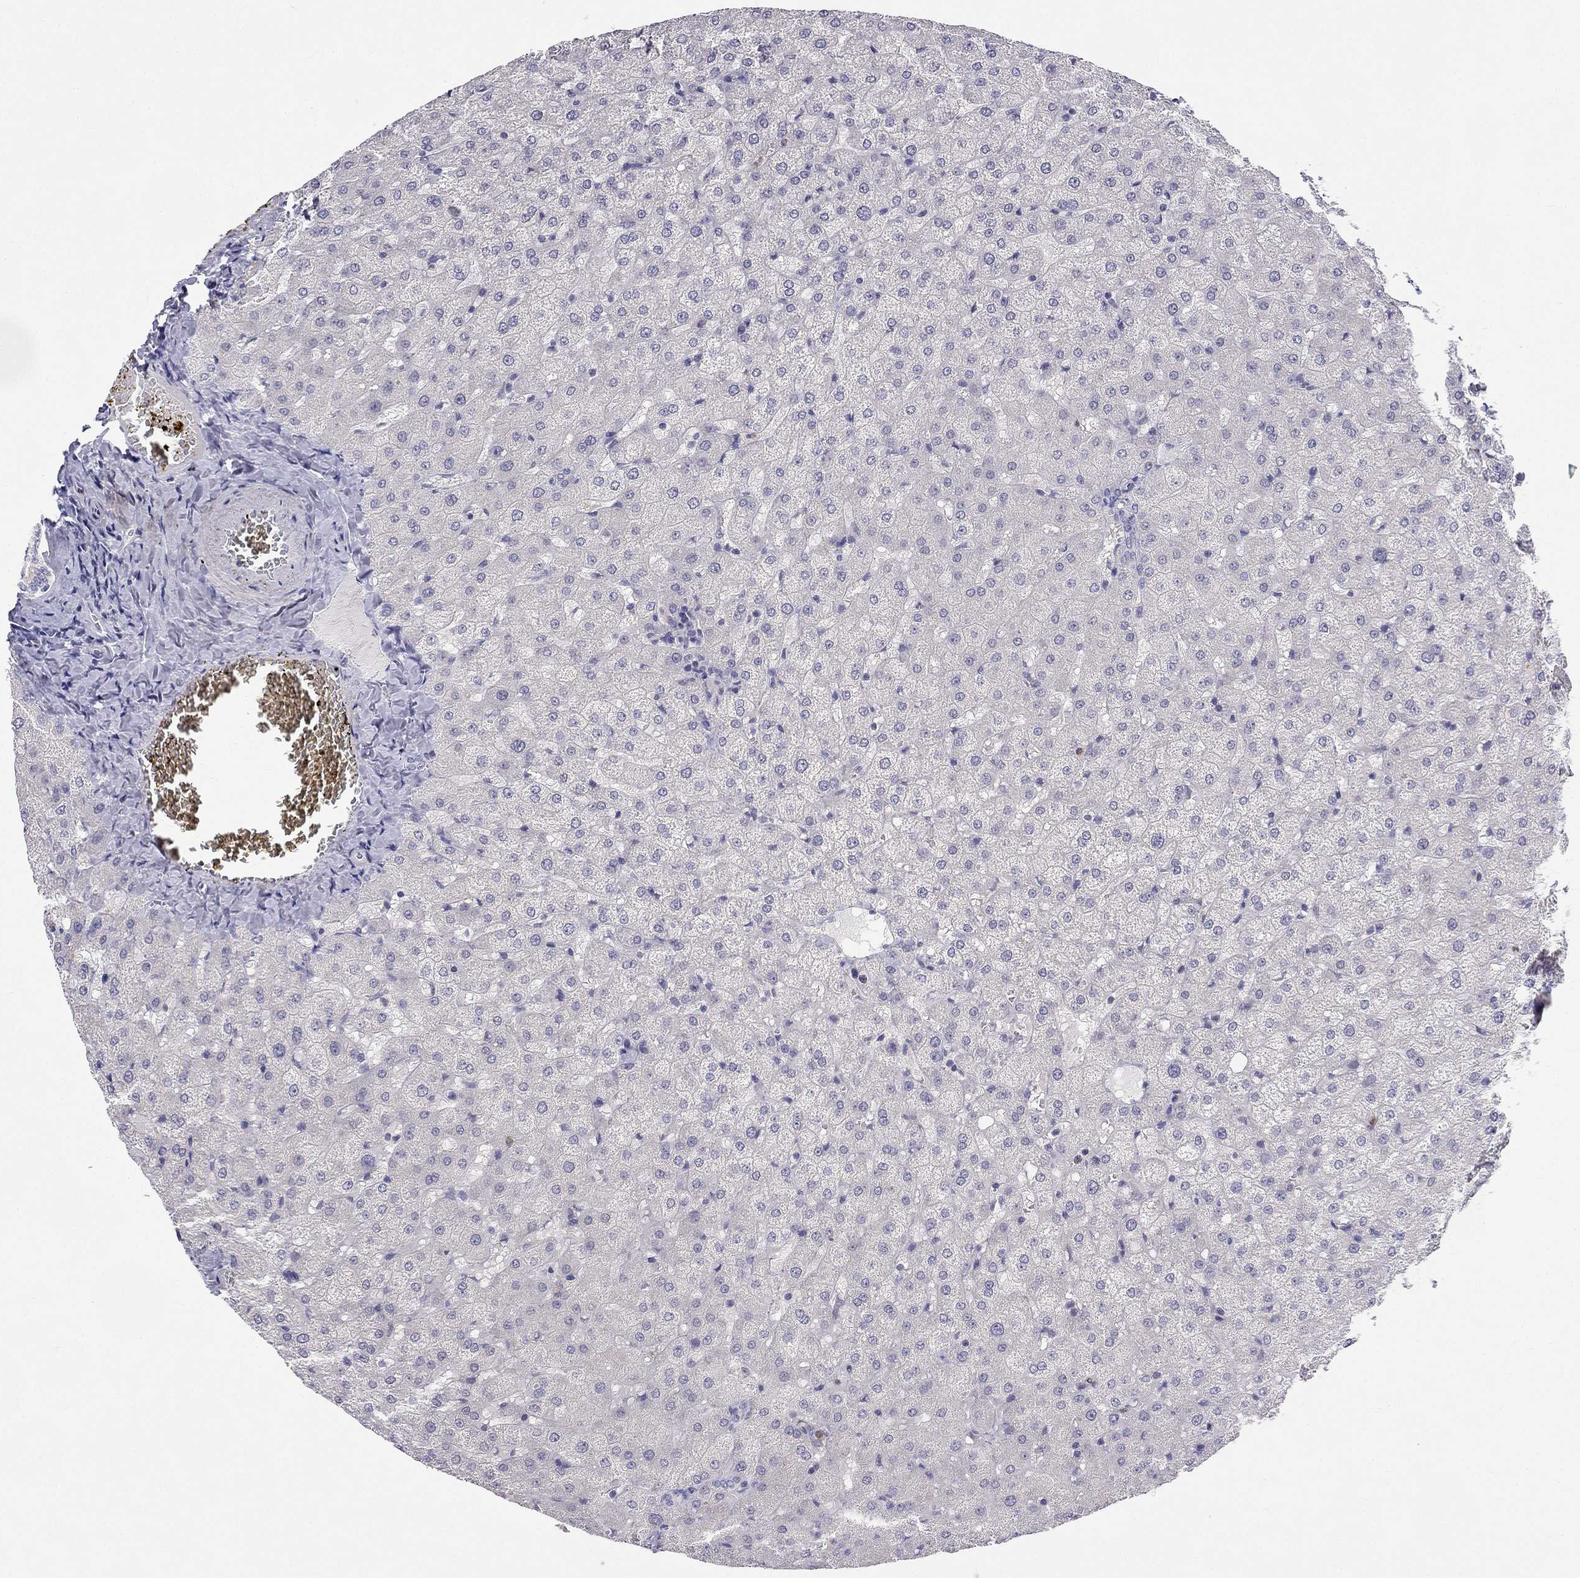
{"staining": {"intensity": "negative", "quantity": "none", "location": "none"}, "tissue": "liver", "cell_type": "Cholangiocytes", "image_type": "normal", "snomed": [{"axis": "morphology", "description": "Normal tissue, NOS"}, {"axis": "topography", "description": "Liver"}], "caption": "Protein analysis of normal liver demonstrates no significant positivity in cholangiocytes. The staining was performed using DAB (3,3'-diaminobenzidine) to visualize the protein expression in brown, while the nuclei were stained in blue with hematoxylin (Magnification: 20x).", "gene": "C16orf89", "patient": {"sex": "female", "age": 50}}